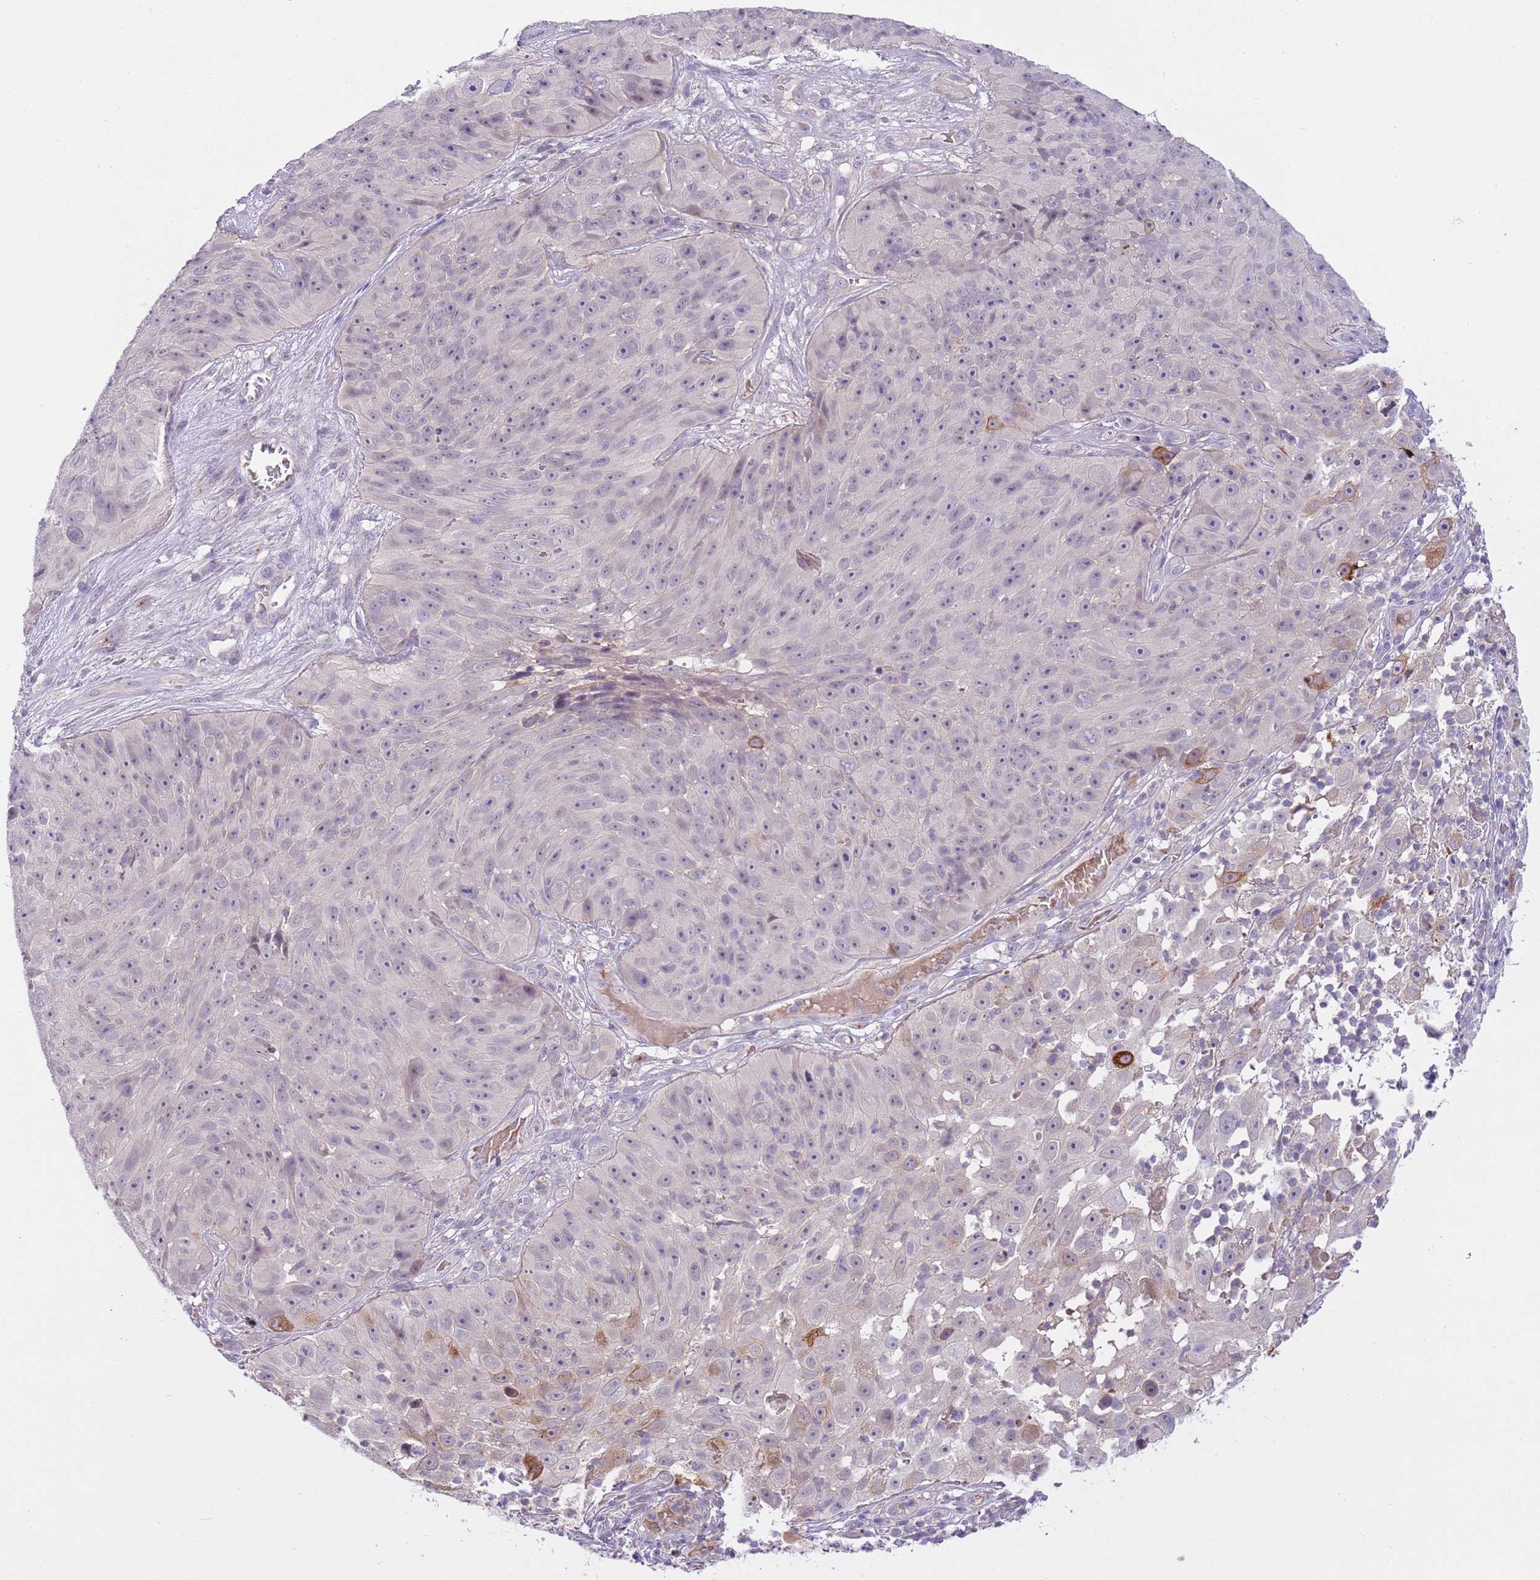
{"staining": {"intensity": "negative", "quantity": "none", "location": "none"}, "tissue": "skin cancer", "cell_type": "Tumor cells", "image_type": "cancer", "snomed": [{"axis": "morphology", "description": "Squamous cell carcinoma, NOS"}, {"axis": "topography", "description": "Skin"}], "caption": "Immunohistochemistry (IHC) of human skin cancer (squamous cell carcinoma) shows no positivity in tumor cells. Brightfield microscopy of immunohistochemistry (IHC) stained with DAB (brown) and hematoxylin (blue), captured at high magnification.", "gene": "CFAP73", "patient": {"sex": "female", "age": 87}}